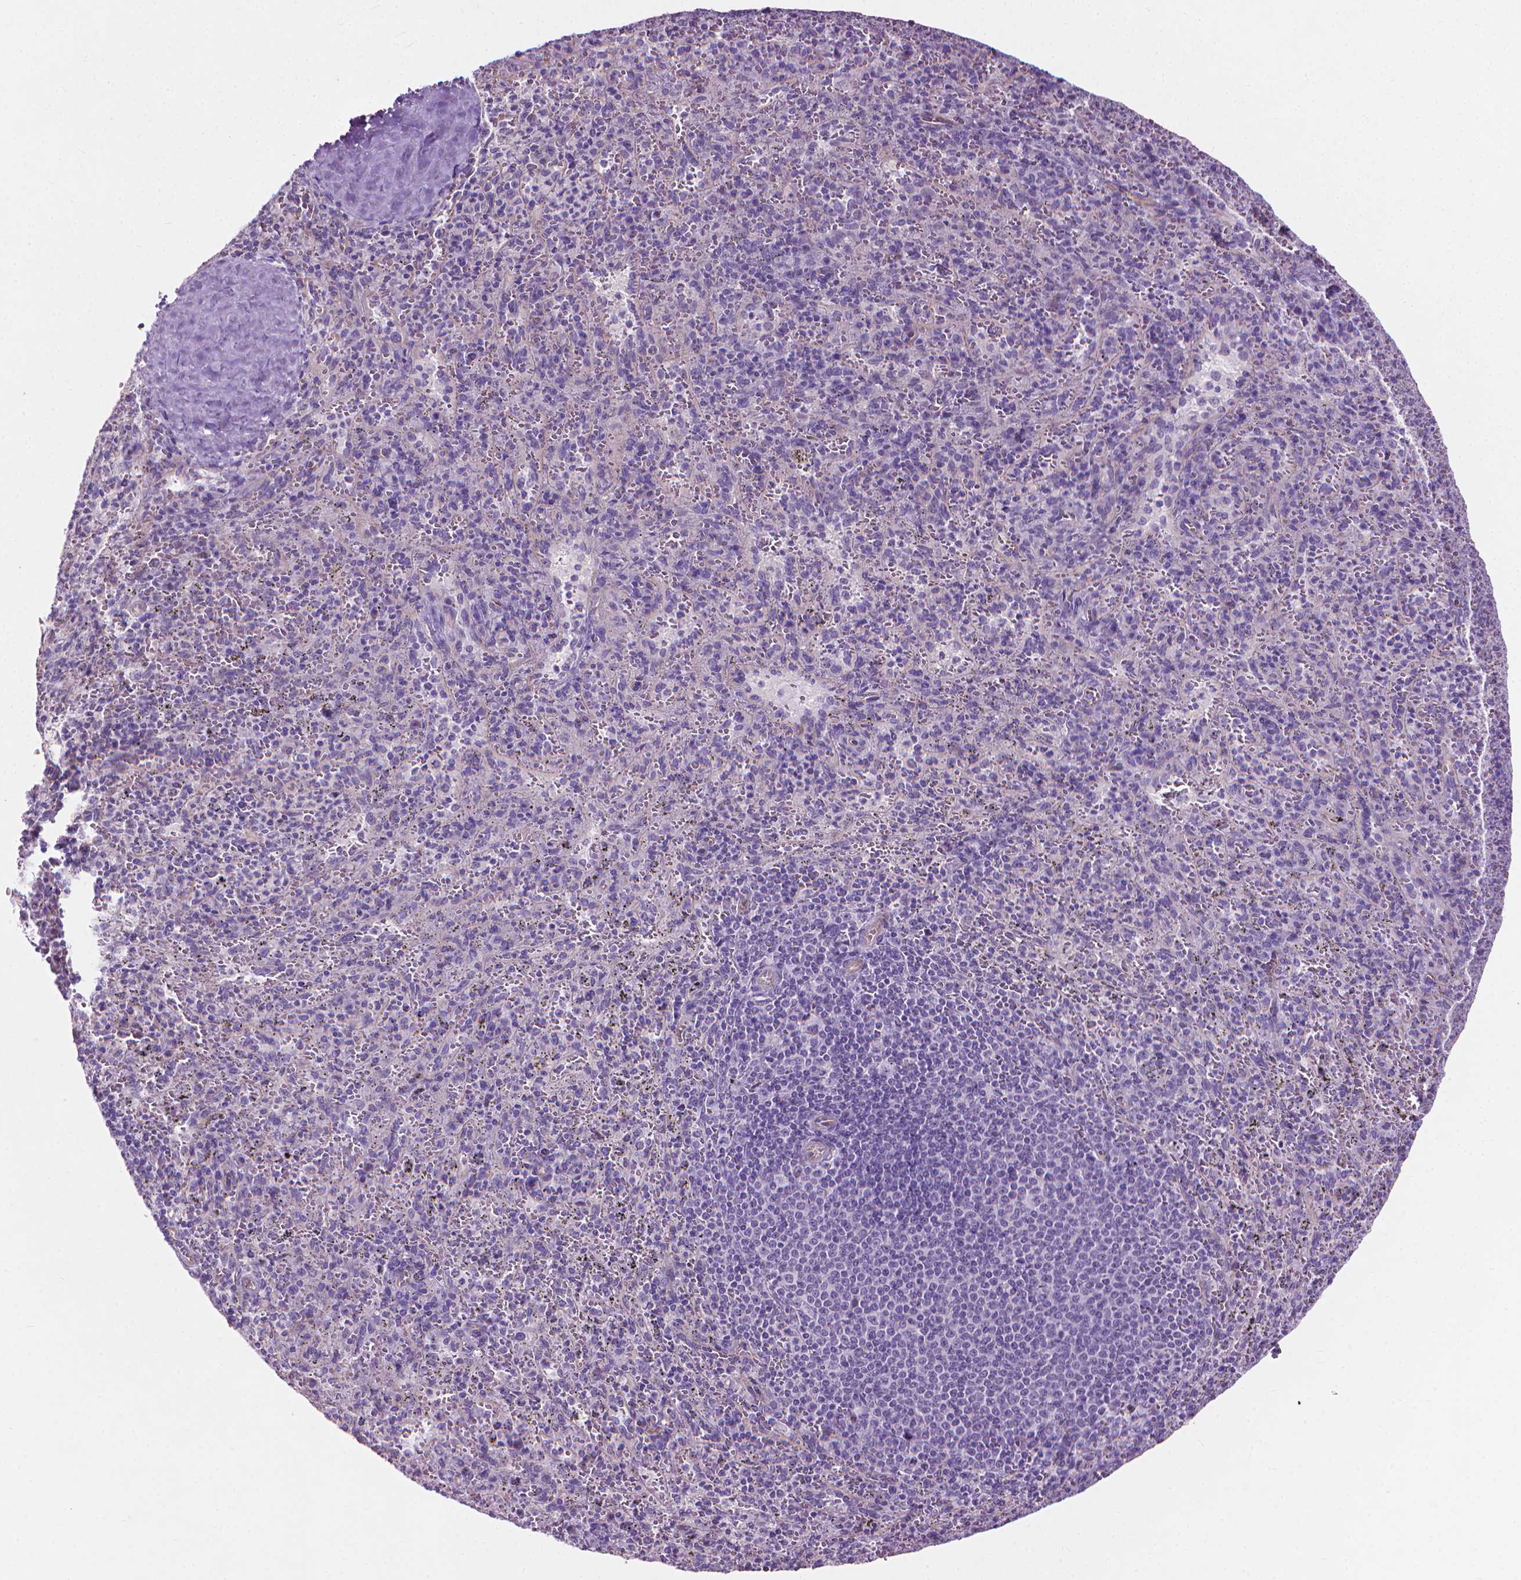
{"staining": {"intensity": "negative", "quantity": "none", "location": "none"}, "tissue": "spleen", "cell_type": "Cells in red pulp", "image_type": "normal", "snomed": [{"axis": "morphology", "description": "Normal tissue, NOS"}, {"axis": "topography", "description": "Spleen"}], "caption": "Immunohistochemistry (IHC) of unremarkable spleen demonstrates no staining in cells in red pulp. (DAB immunohistochemistry (IHC) with hematoxylin counter stain).", "gene": "KRT73", "patient": {"sex": "male", "age": 57}}